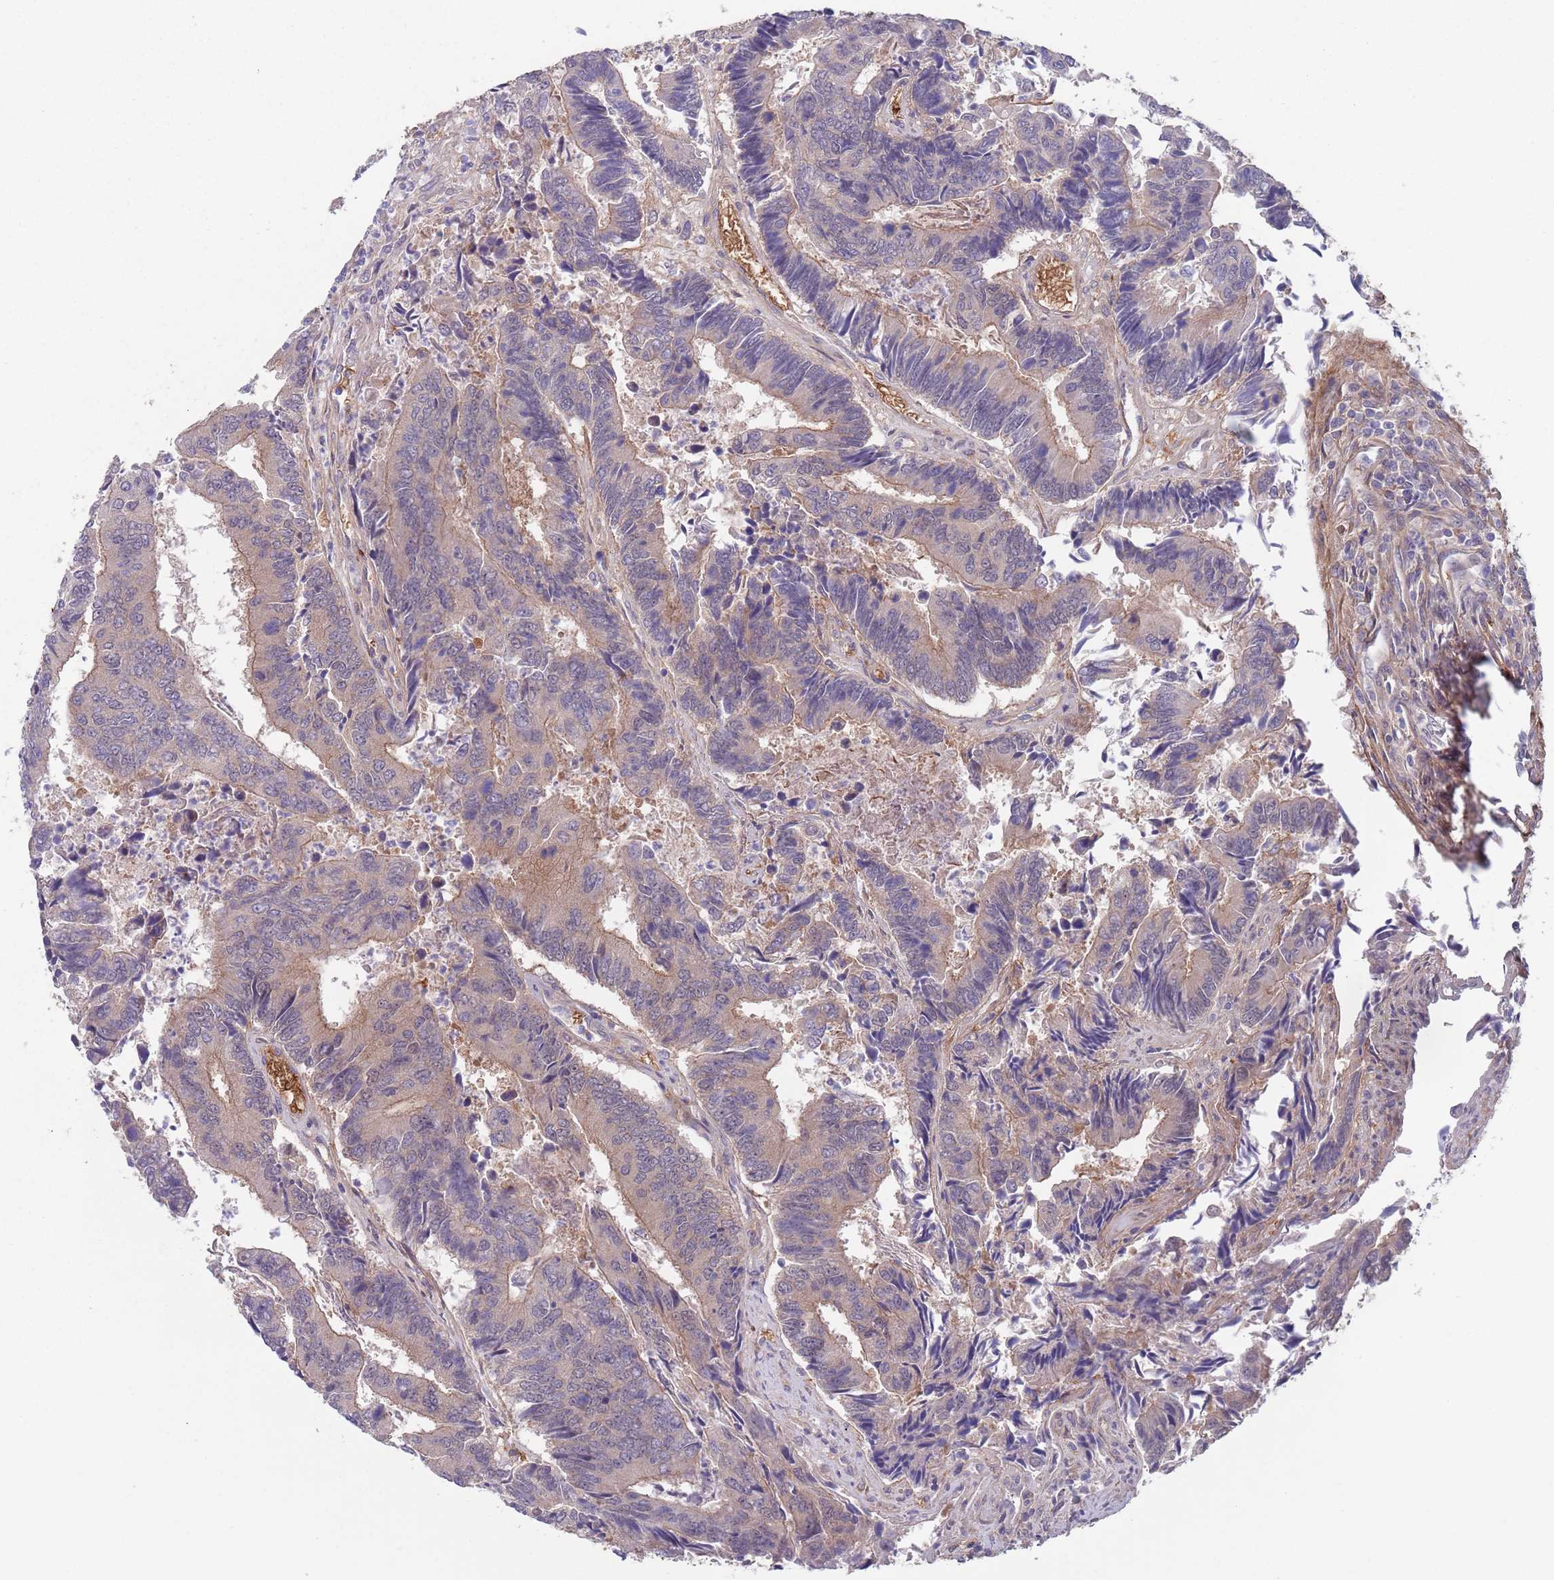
{"staining": {"intensity": "moderate", "quantity": "<25%", "location": "cytoplasmic/membranous"}, "tissue": "colorectal cancer", "cell_type": "Tumor cells", "image_type": "cancer", "snomed": [{"axis": "morphology", "description": "Adenocarcinoma, NOS"}, {"axis": "topography", "description": "Colon"}], "caption": "An image of colorectal cancer stained for a protein displays moderate cytoplasmic/membranous brown staining in tumor cells. (IHC, brightfield microscopy, high magnification).", "gene": "CLNS1A", "patient": {"sex": "female", "age": 67}}